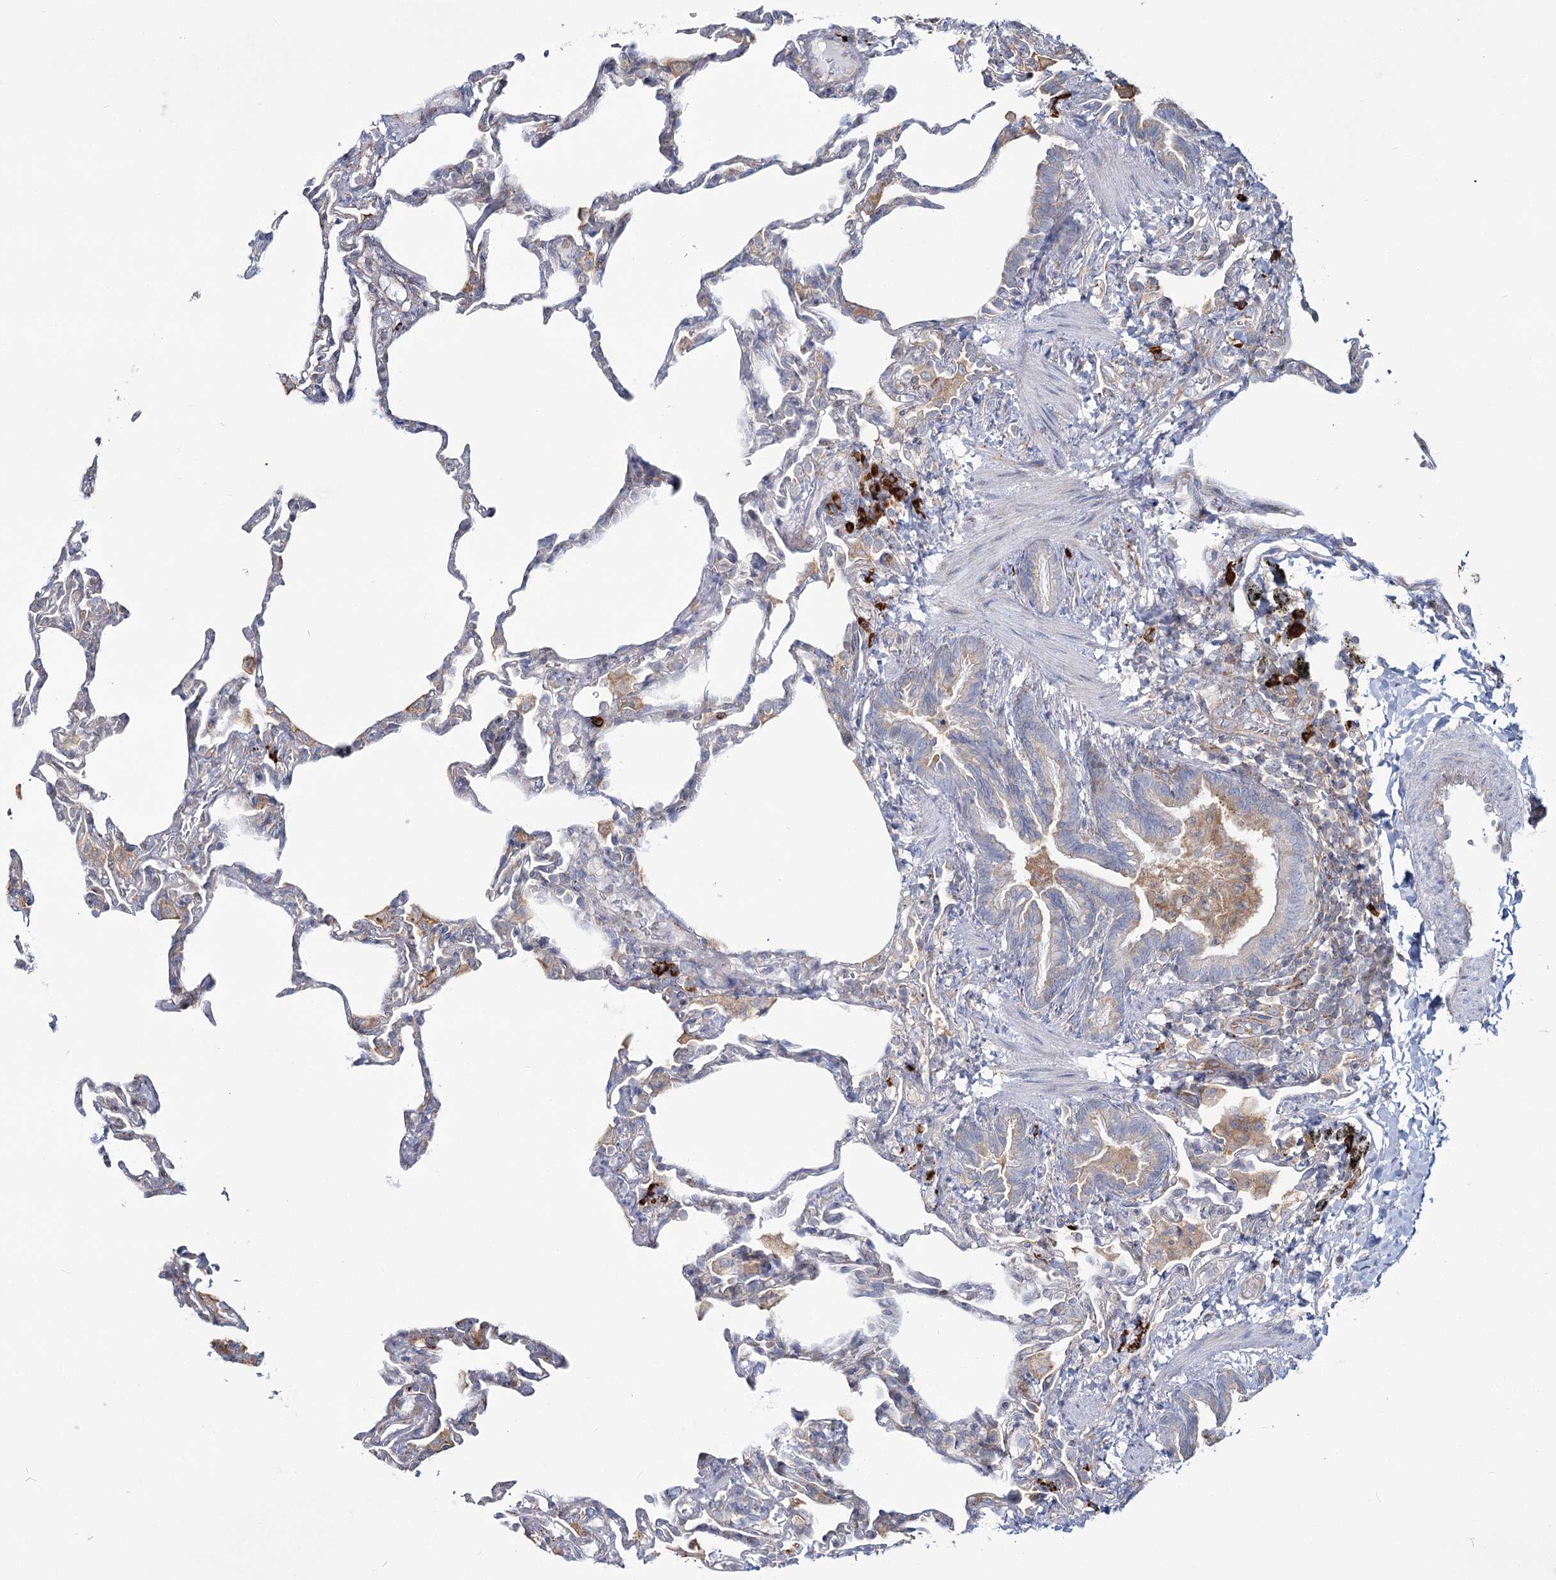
{"staining": {"intensity": "negative", "quantity": "none", "location": "none"}, "tissue": "lung", "cell_type": "Alveolar cells", "image_type": "normal", "snomed": [{"axis": "morphology", "description": "Normal tissue, NOS"}, {"axis": "topography", "description": "Lung"}], "caption": "Immunohistochemistry histopathology image of benign lung stained for a protein (brown), which displays no staining in alveolar cells.", "gene": "POGLUT1", "patient": {"sex": "male", "age": 20}}